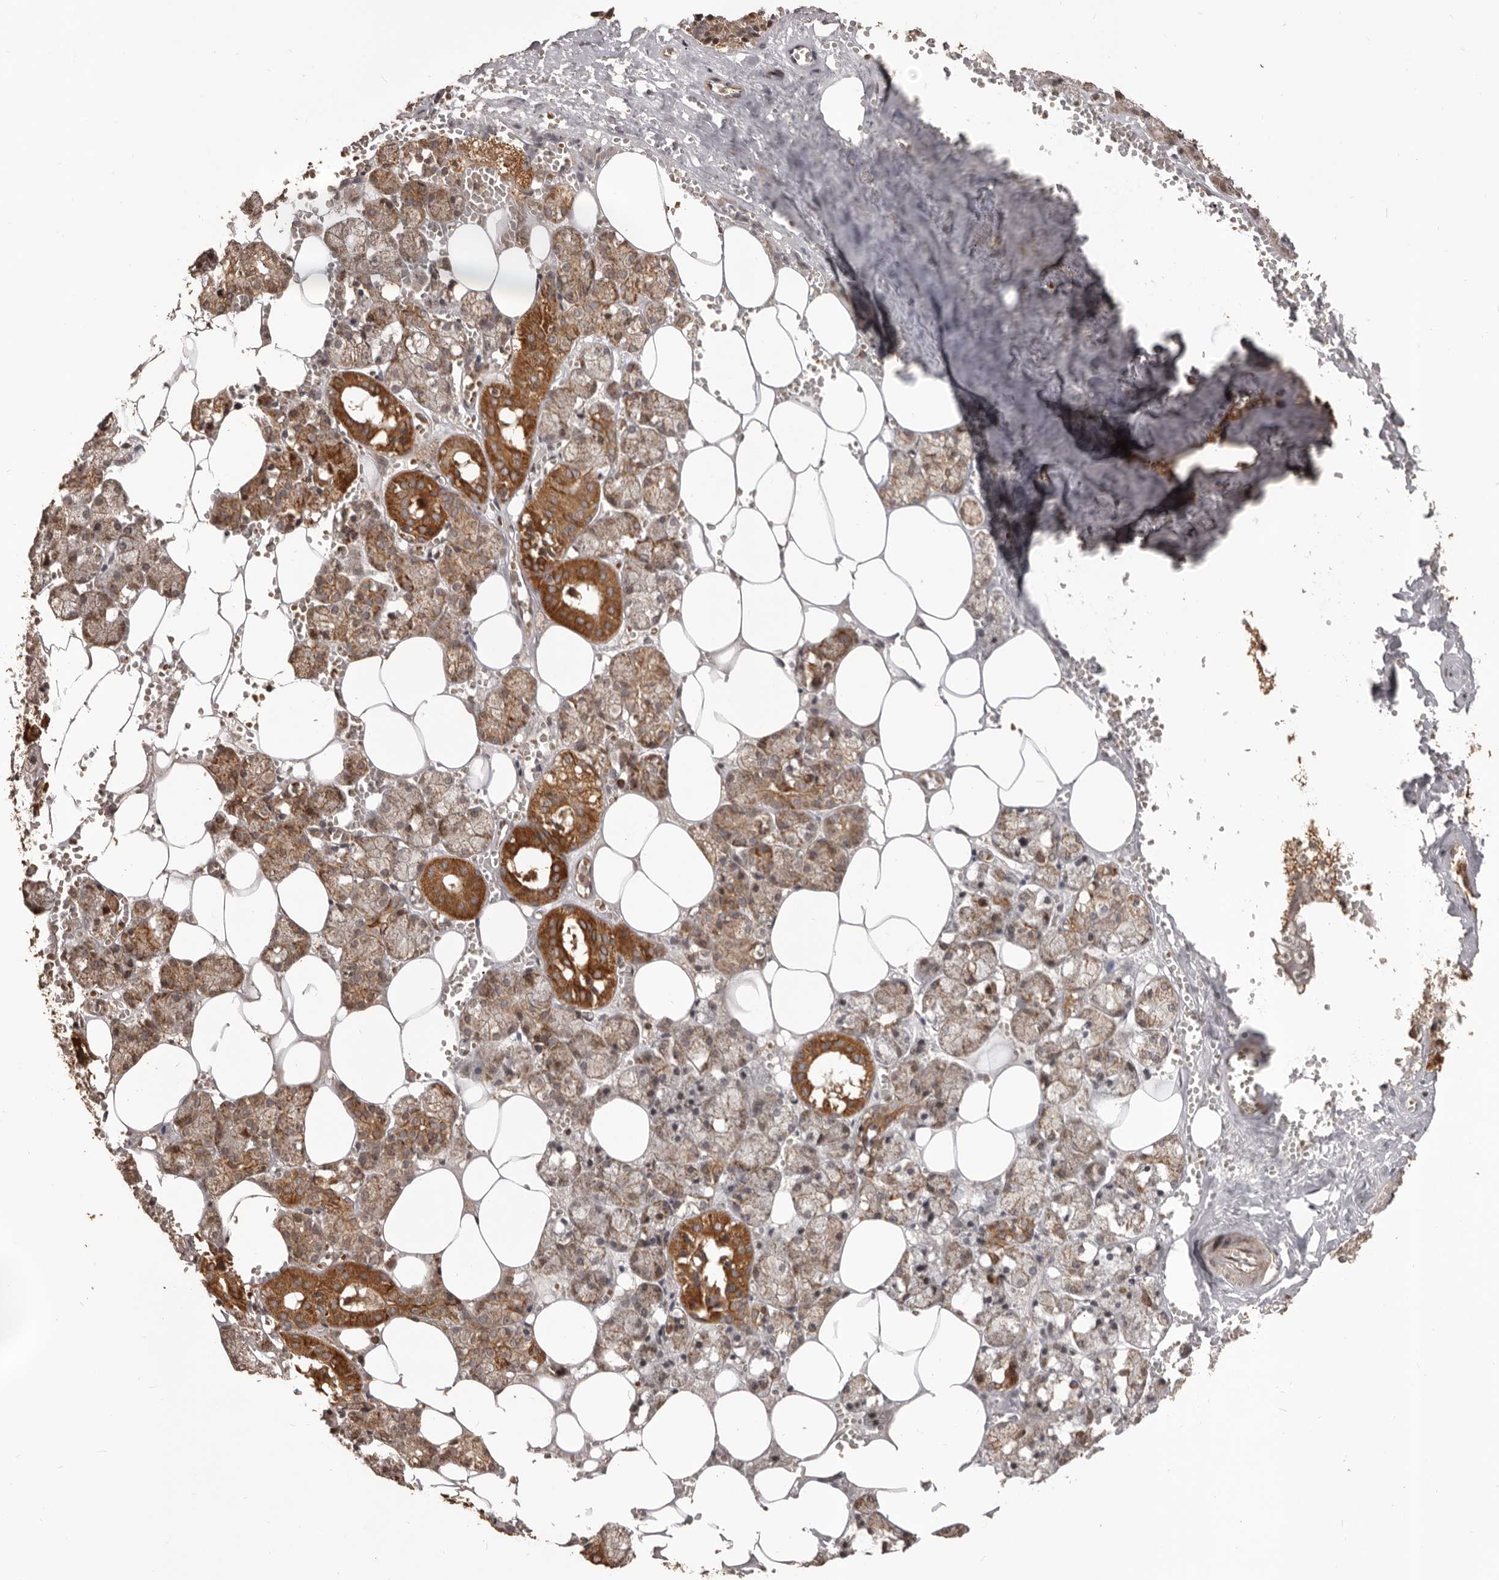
{"staining": {"intensity": "strong", "quantity": "25%-75%", "location": "cytoplasmic/membranous"}, "tissue": "salivary gland", "cell_type": "Glandular cells", "image_type": "normal", "snomed": [{"axis": "morphology", "description": "Normal tissue, NOS"}, {"axis": "topography", "description": "Salivary gland"}], "caption": "Brown immunohistochemical staining in unremarkable human salivary gland shows strong cytoplasmic/membranous staining in approximately 25%-75% of glandular cells. The staining is performed using DAB (3,3'-diaminobenzidine) brown chromogen to label protein expression. The nuclei are counter-stained blue using hematoxylin.", "gene": "QRSL1", "patient": {"sex": "male", "age": 62}}